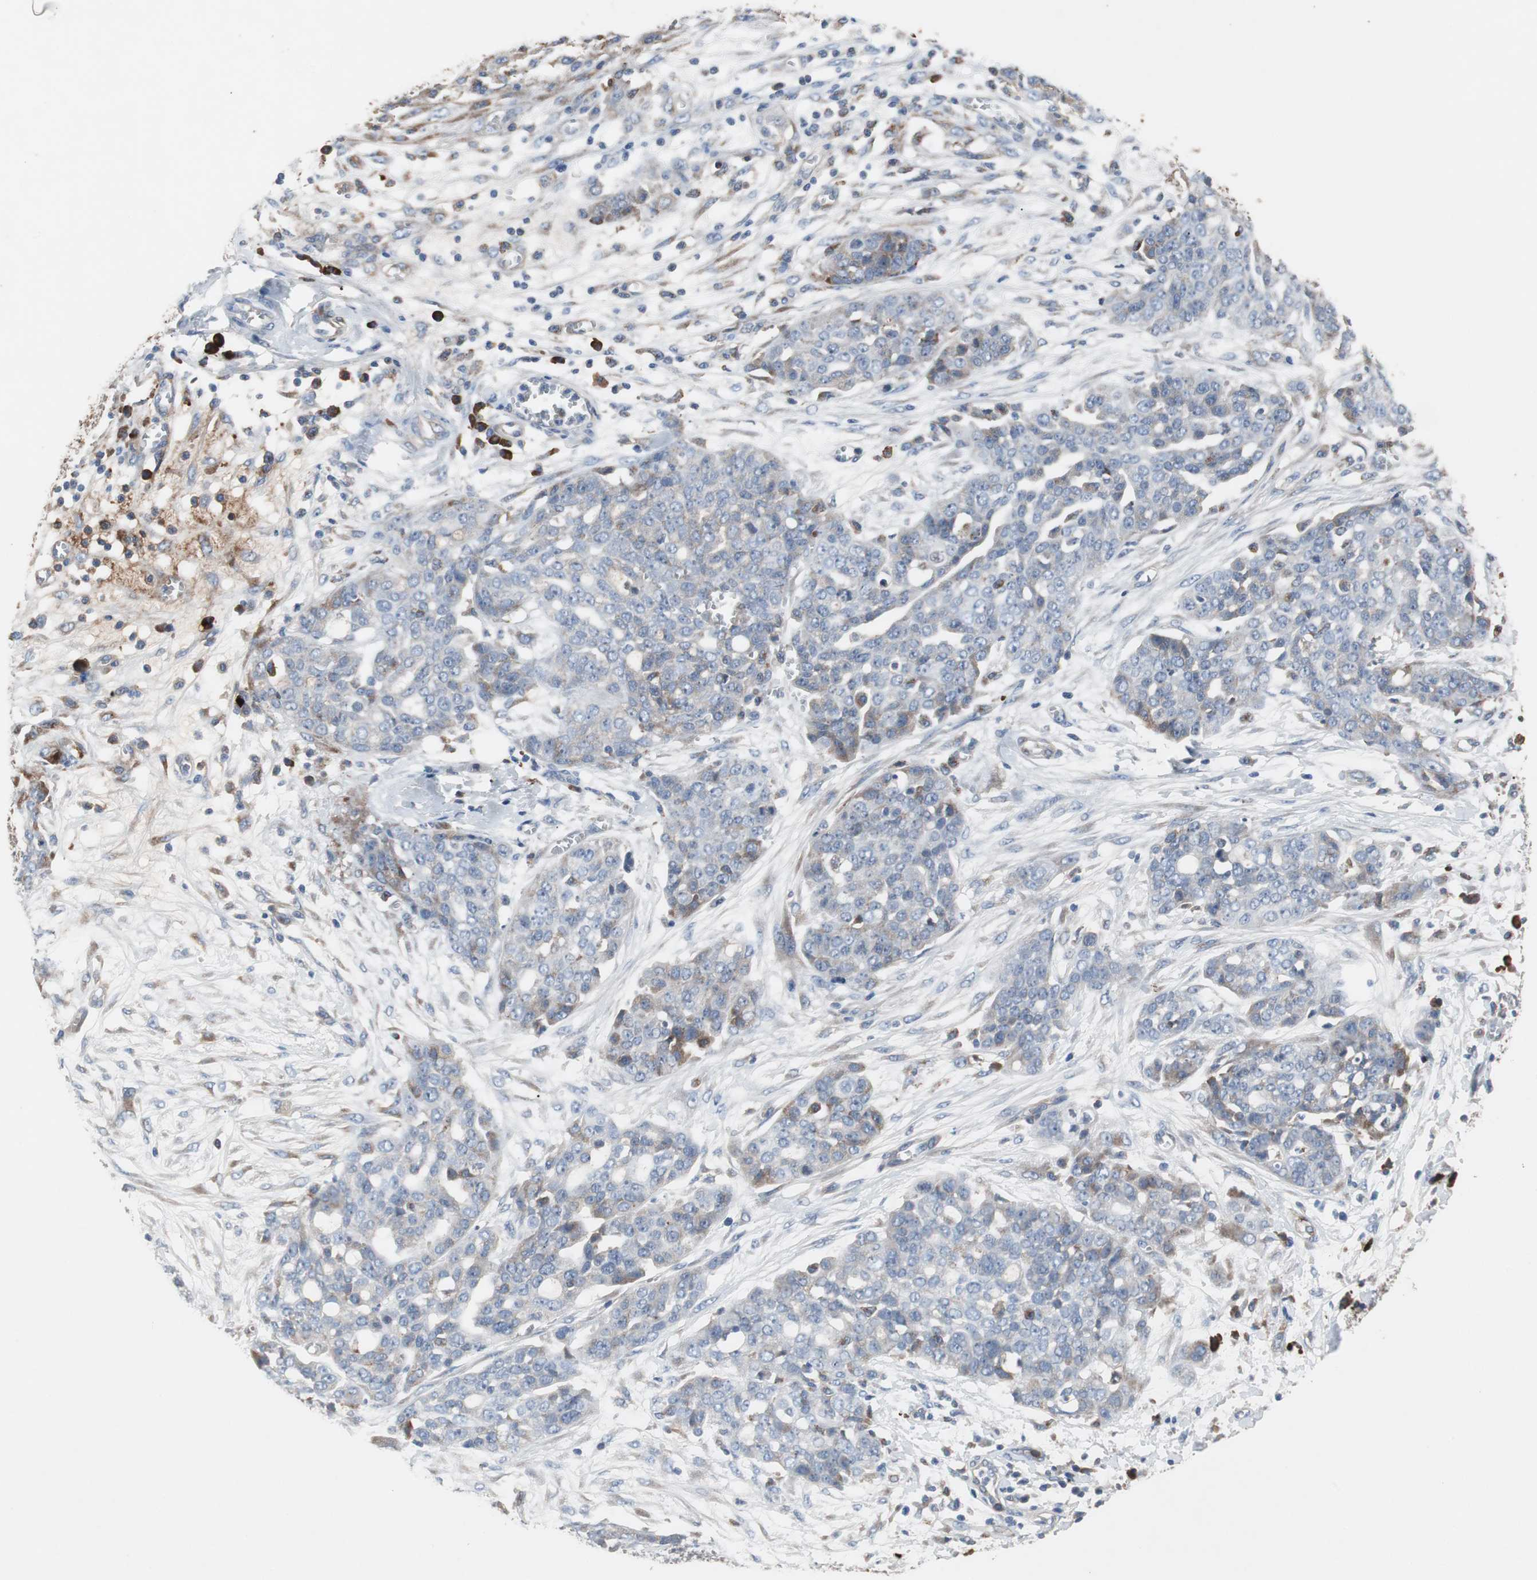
{"staining": {"intensity": "weak", "quantity": "<25%", "location": "cytoplasmic/membranous"}, "tissue": "ovarian cancer", "cell_type": "Tumor cells", "image_type": "cancer", "snomed": [{"axis": "morphology", "description": "Cystadenocarcinoma, serous, NOS"}, {"axis": "topography", "description": "Soft tissue"}, {"axis": "topography", "description": "Ovary"}], "caption": "Tumor cells are negative for protein expression in human serous cystadenocarcinoma (ovarian).", "gene": "SORT1", "patient": {"sex": "female", "age": 57}}